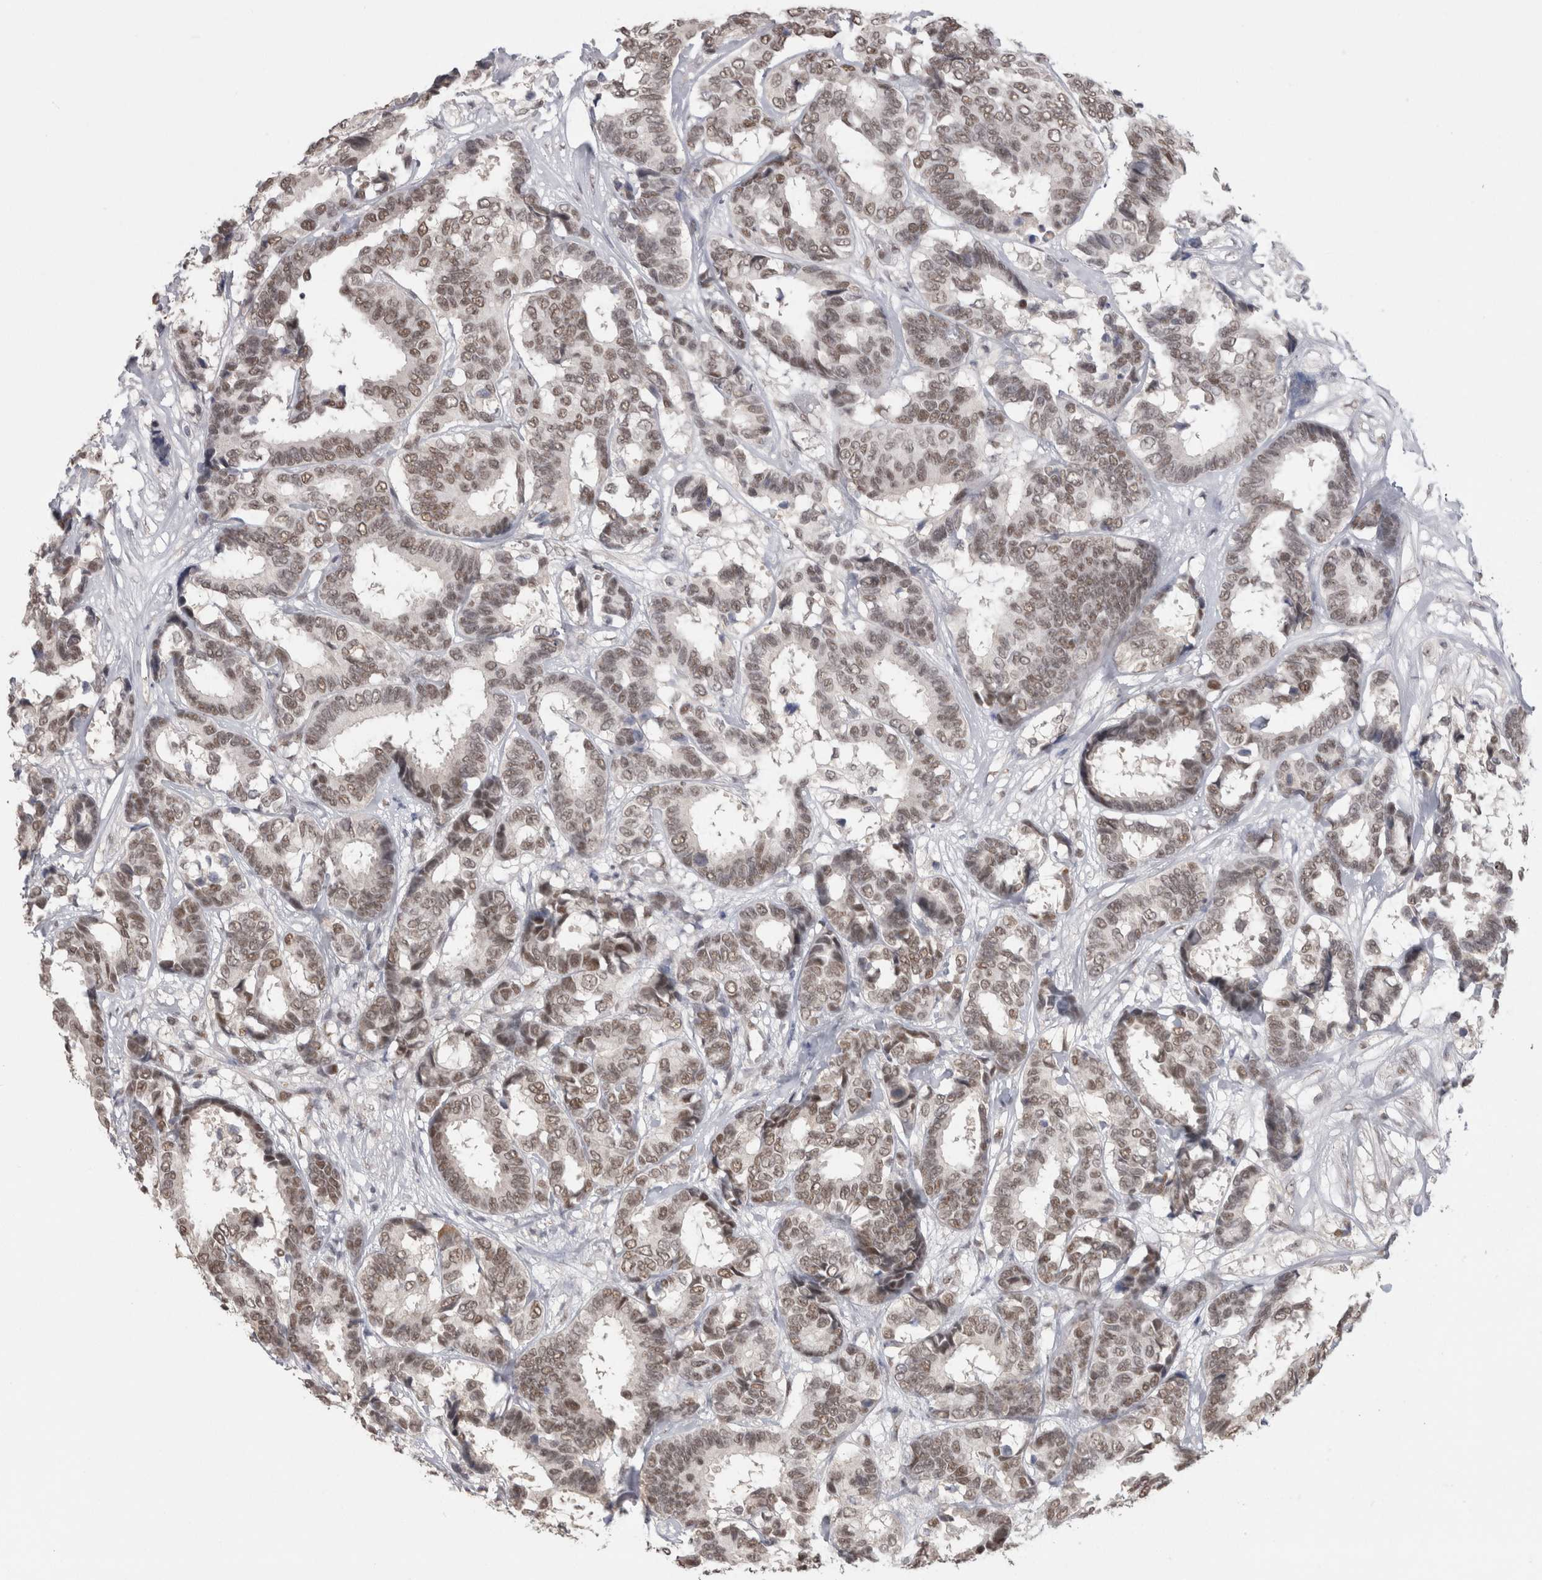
{"staining": {"intensity": "moderate", "quantity": "25%-75%", "location": "nuclear"}, "tissue": "breast cancer", "cell_type": "Tumor cells", "image_type": "cancer", "snomed": [{"axis": "morphology", "description": "Duct carcinoma"}, {"axis": "topography", "description": "Breast"}], "caption": "Protein expression analysis of breast cancer (invasive ductal carcinoma) demonstrates moderate nuclear positivity in approximately 25%-75% of tumor cells.", "gene": "DAXX", "patient": {"sex": "female", "age": 87}}